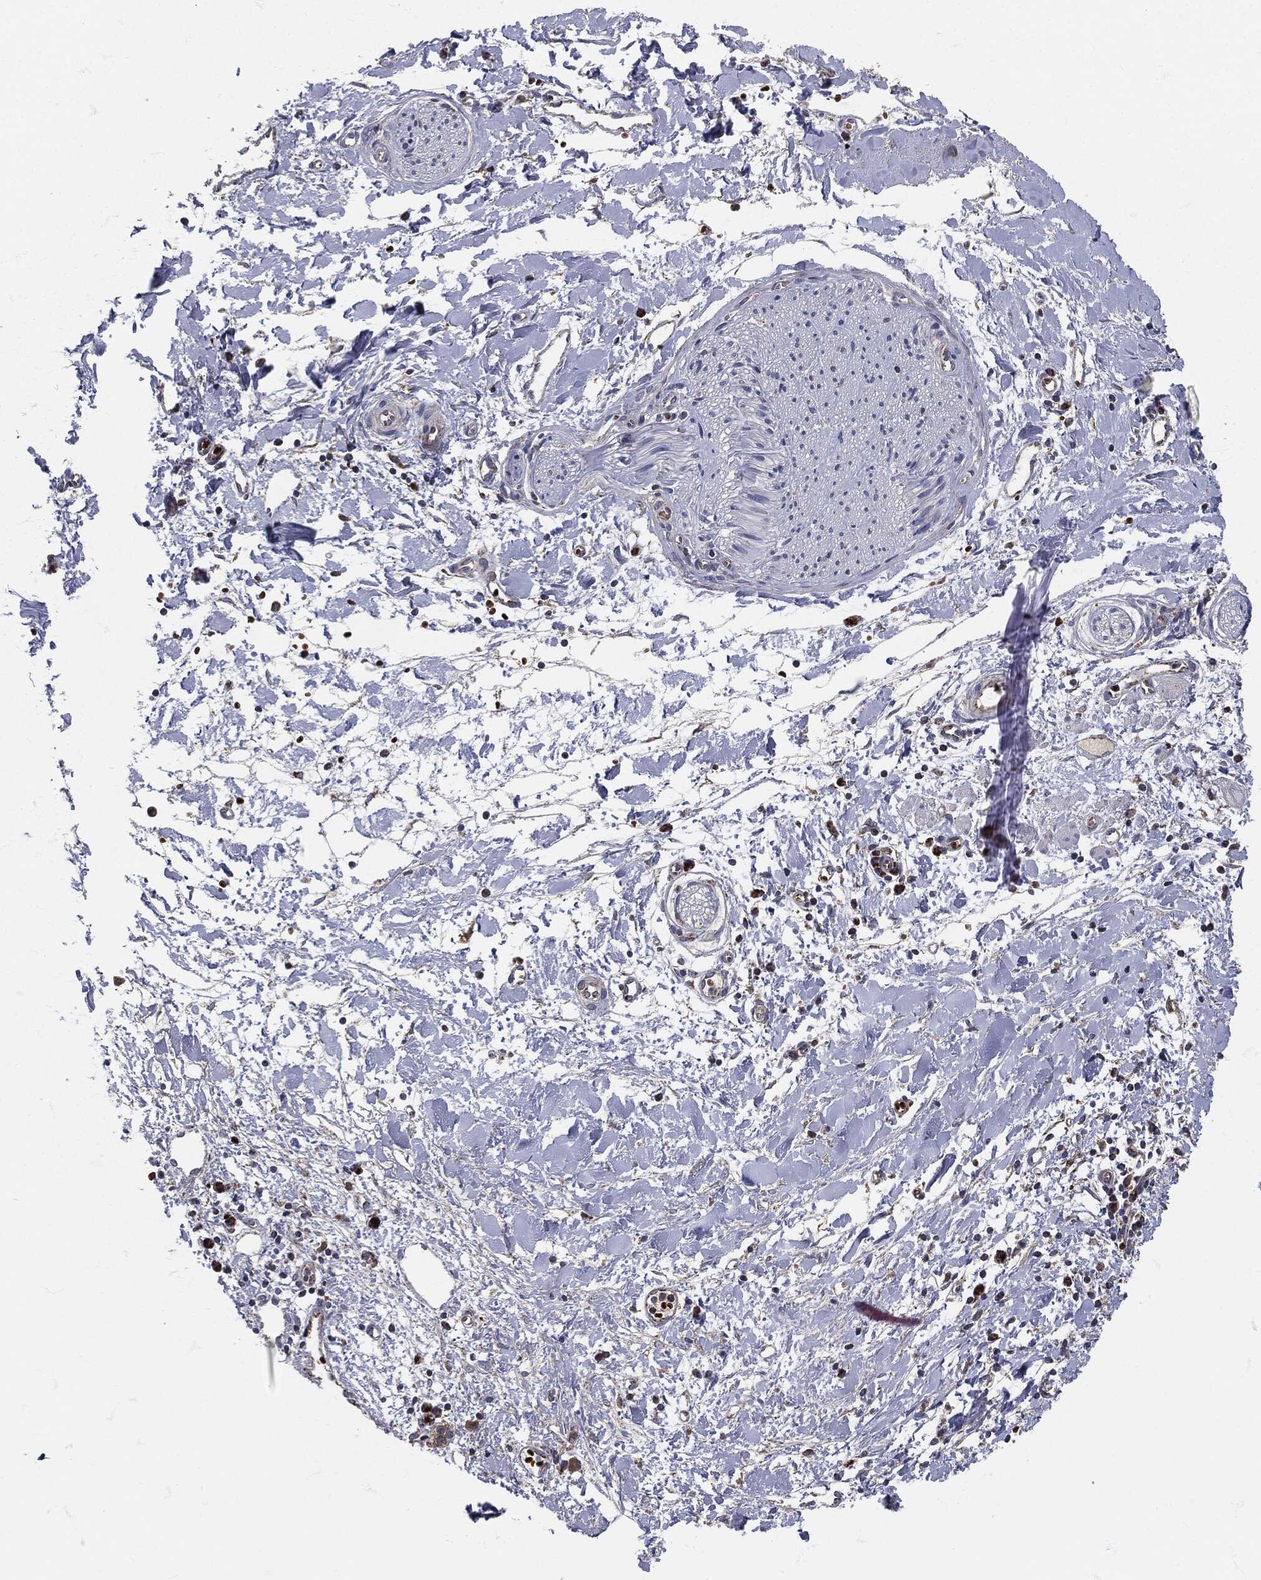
{"staining": {"intensity": "negative", "quantity": "none", "location": "none"}, "tissue": "adipose tissue", "cell_type": "Adipocytes", "image_type": "normal", "snomed": [{"axis": "morphology", "description": "Normal tissue, NOS"}, {"axis": "morphology", "description": "Adenocarcinoma, NOS"}, {"axis": "topography", "description": "Pancreas"}, {"axis": "topography", "description": "Peripheral nerve tissue"}], "caption": "Adipocytes are negative for protein expression in normal human adipose tissue.", "gene": "SIGLEC9", "patient": {"sex": "male", "age": 61}}